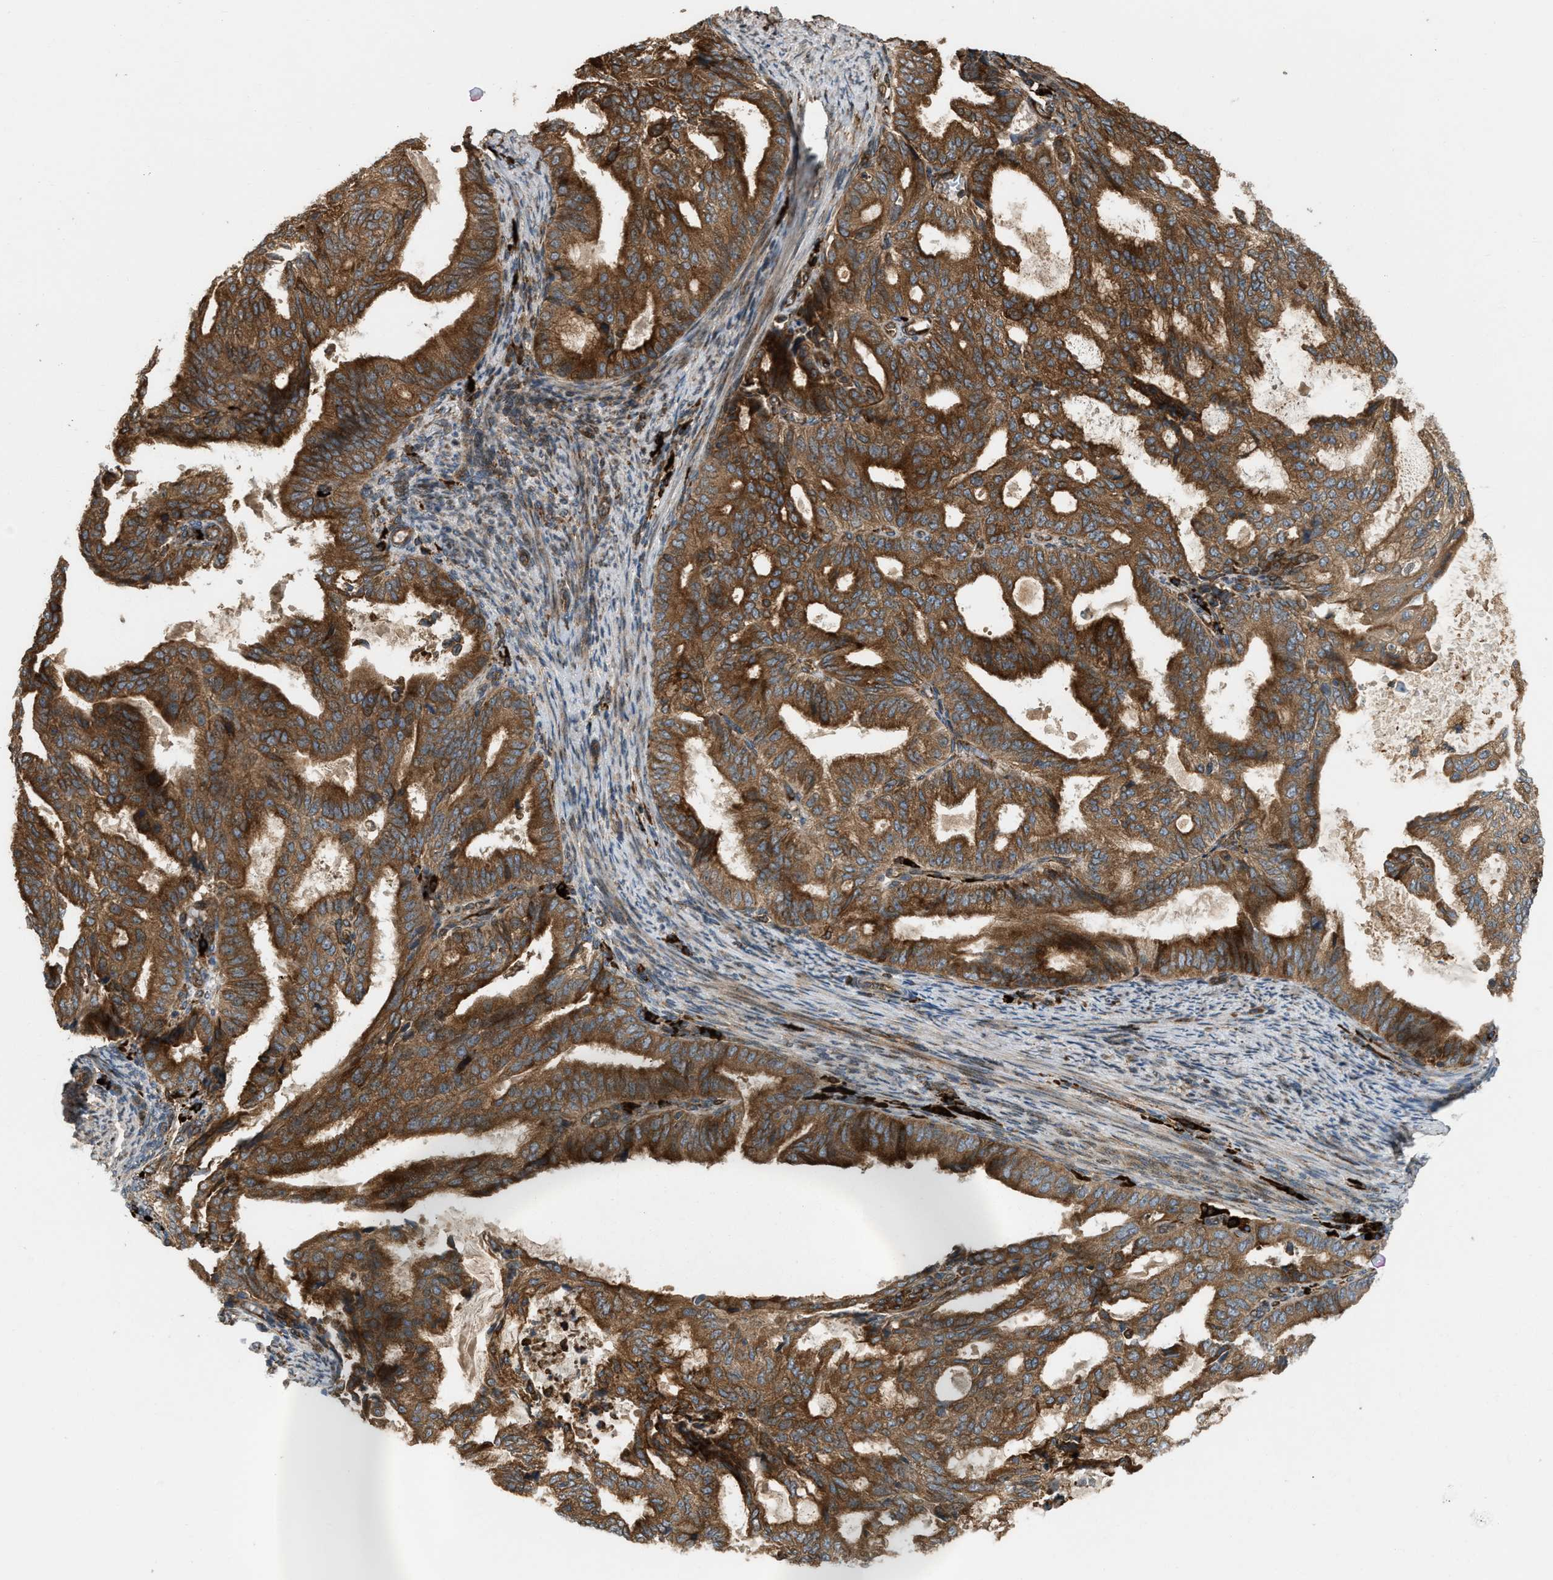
{"staining": {"intensity": "strong", "quantity": ">75%", "location": "cytoplasmic/membranous"}, "tissue": "endometrial cancer", "cell_type": "Tumor cells", "image_type": "cancer", "snomed": [{"axis": "morphology", "description": "Adenocarcinoma, NOS"}, {"axis": "topography", "description": "Endometrium"}], "caption": "Endometrial adenocarcinoma stained with IHC reveals strong cytoplasmic/membranous positivity in about >75% of tumor cells.", "gene": "BAIAP2L1", "patient": {"sex": "female", "age": 58}}